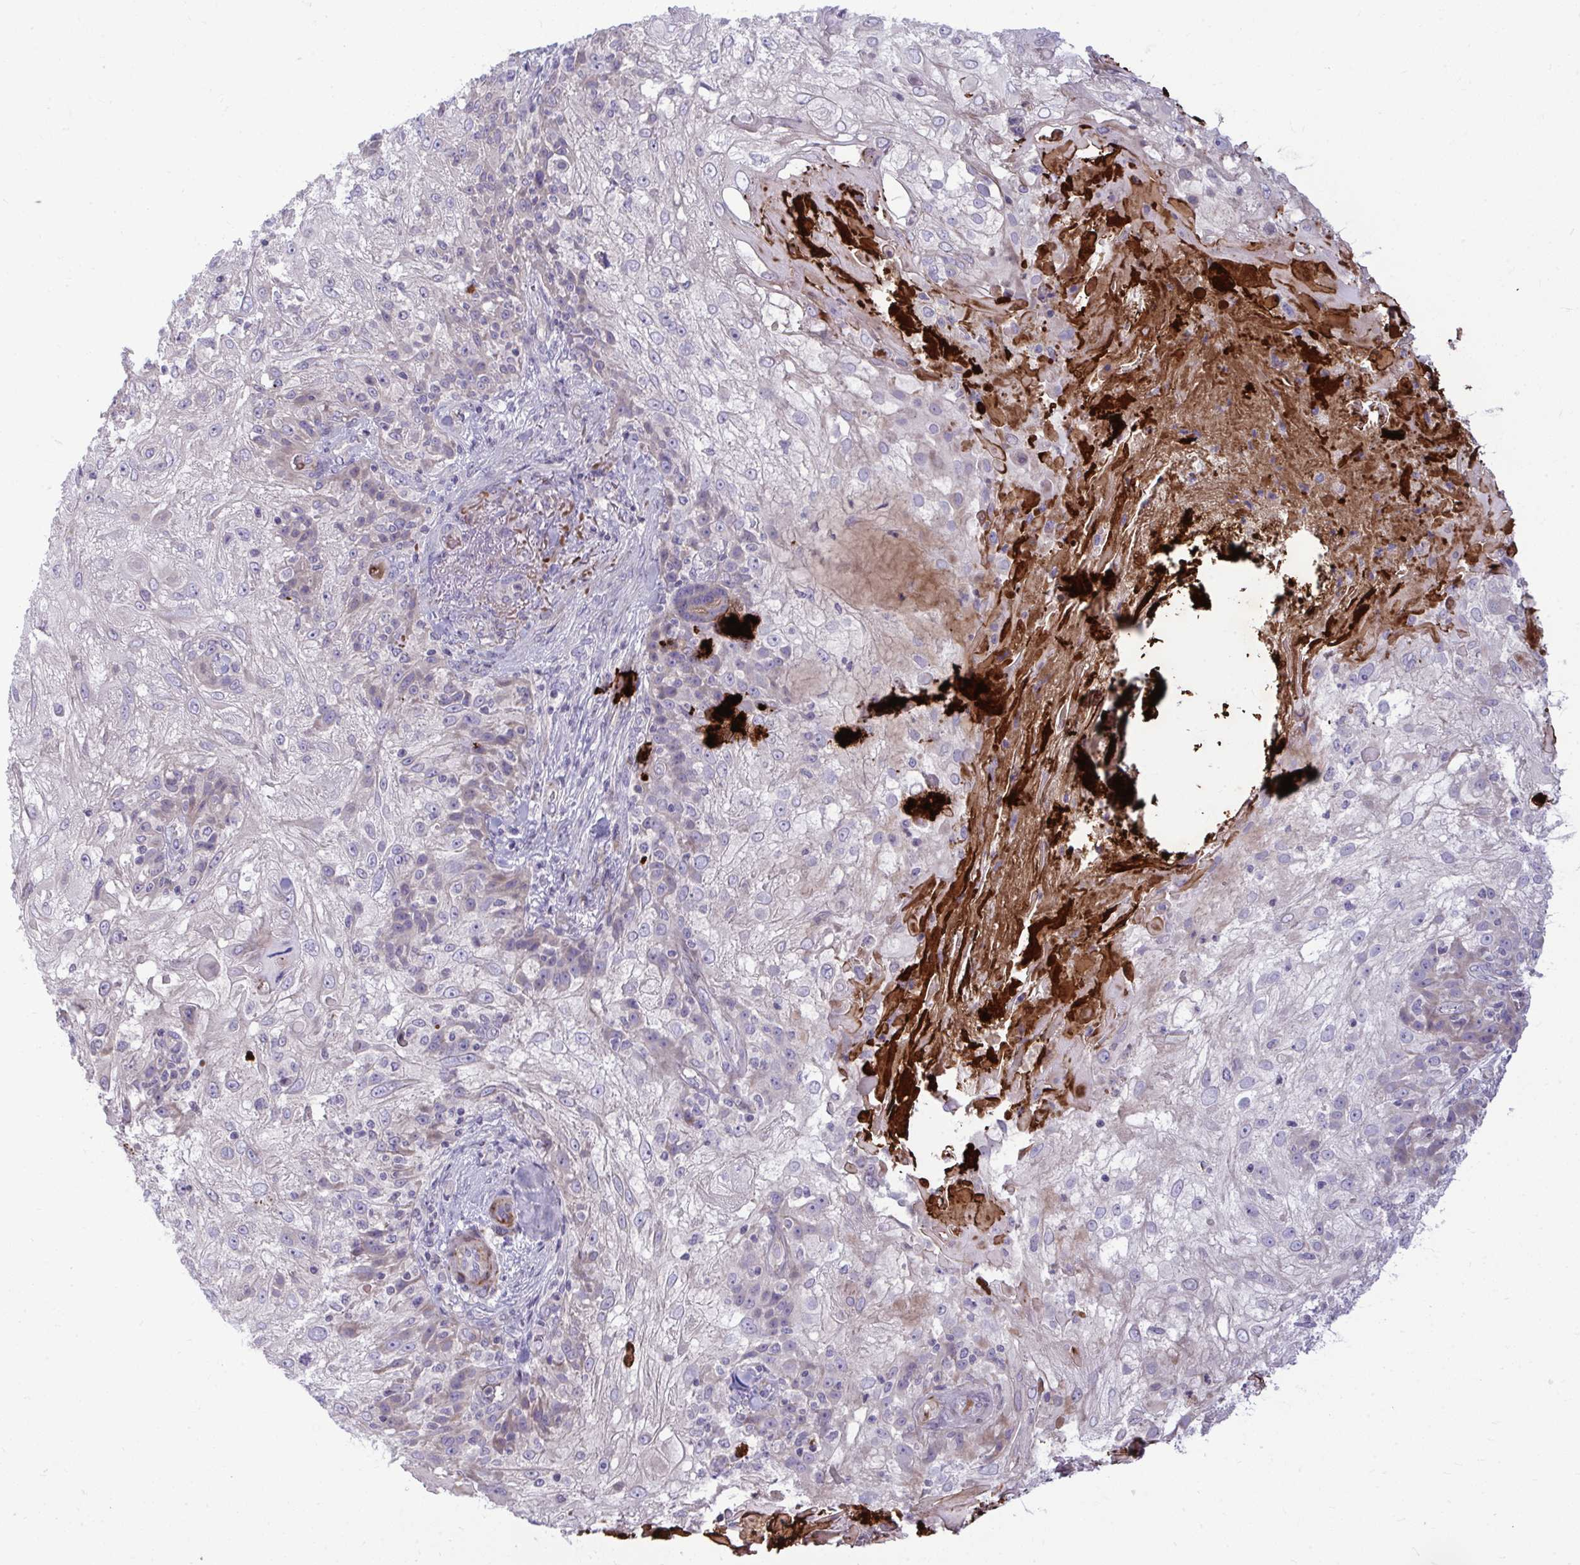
{"staining": {"intensity": "negative", "quantity": "none", "location": "none"}, "tissue": "skin cancer", "cell_type": "Tumor cells", "image_type": "cancer", "snomed": [{"axis": "morphology", "description": "Normal tissue, NOS"}, {"axis": "morphology", "description": "Squamous cell carcinoma, NOS"}, {"axis": "topography", "description": "Skin"}], "caption": "The photomicrograph displays no staining of tumor cells in skin cancer (squamous cell carcinoma).", "gene": "SLC14A1", "patient": {"sex": "female", "age": 83}}